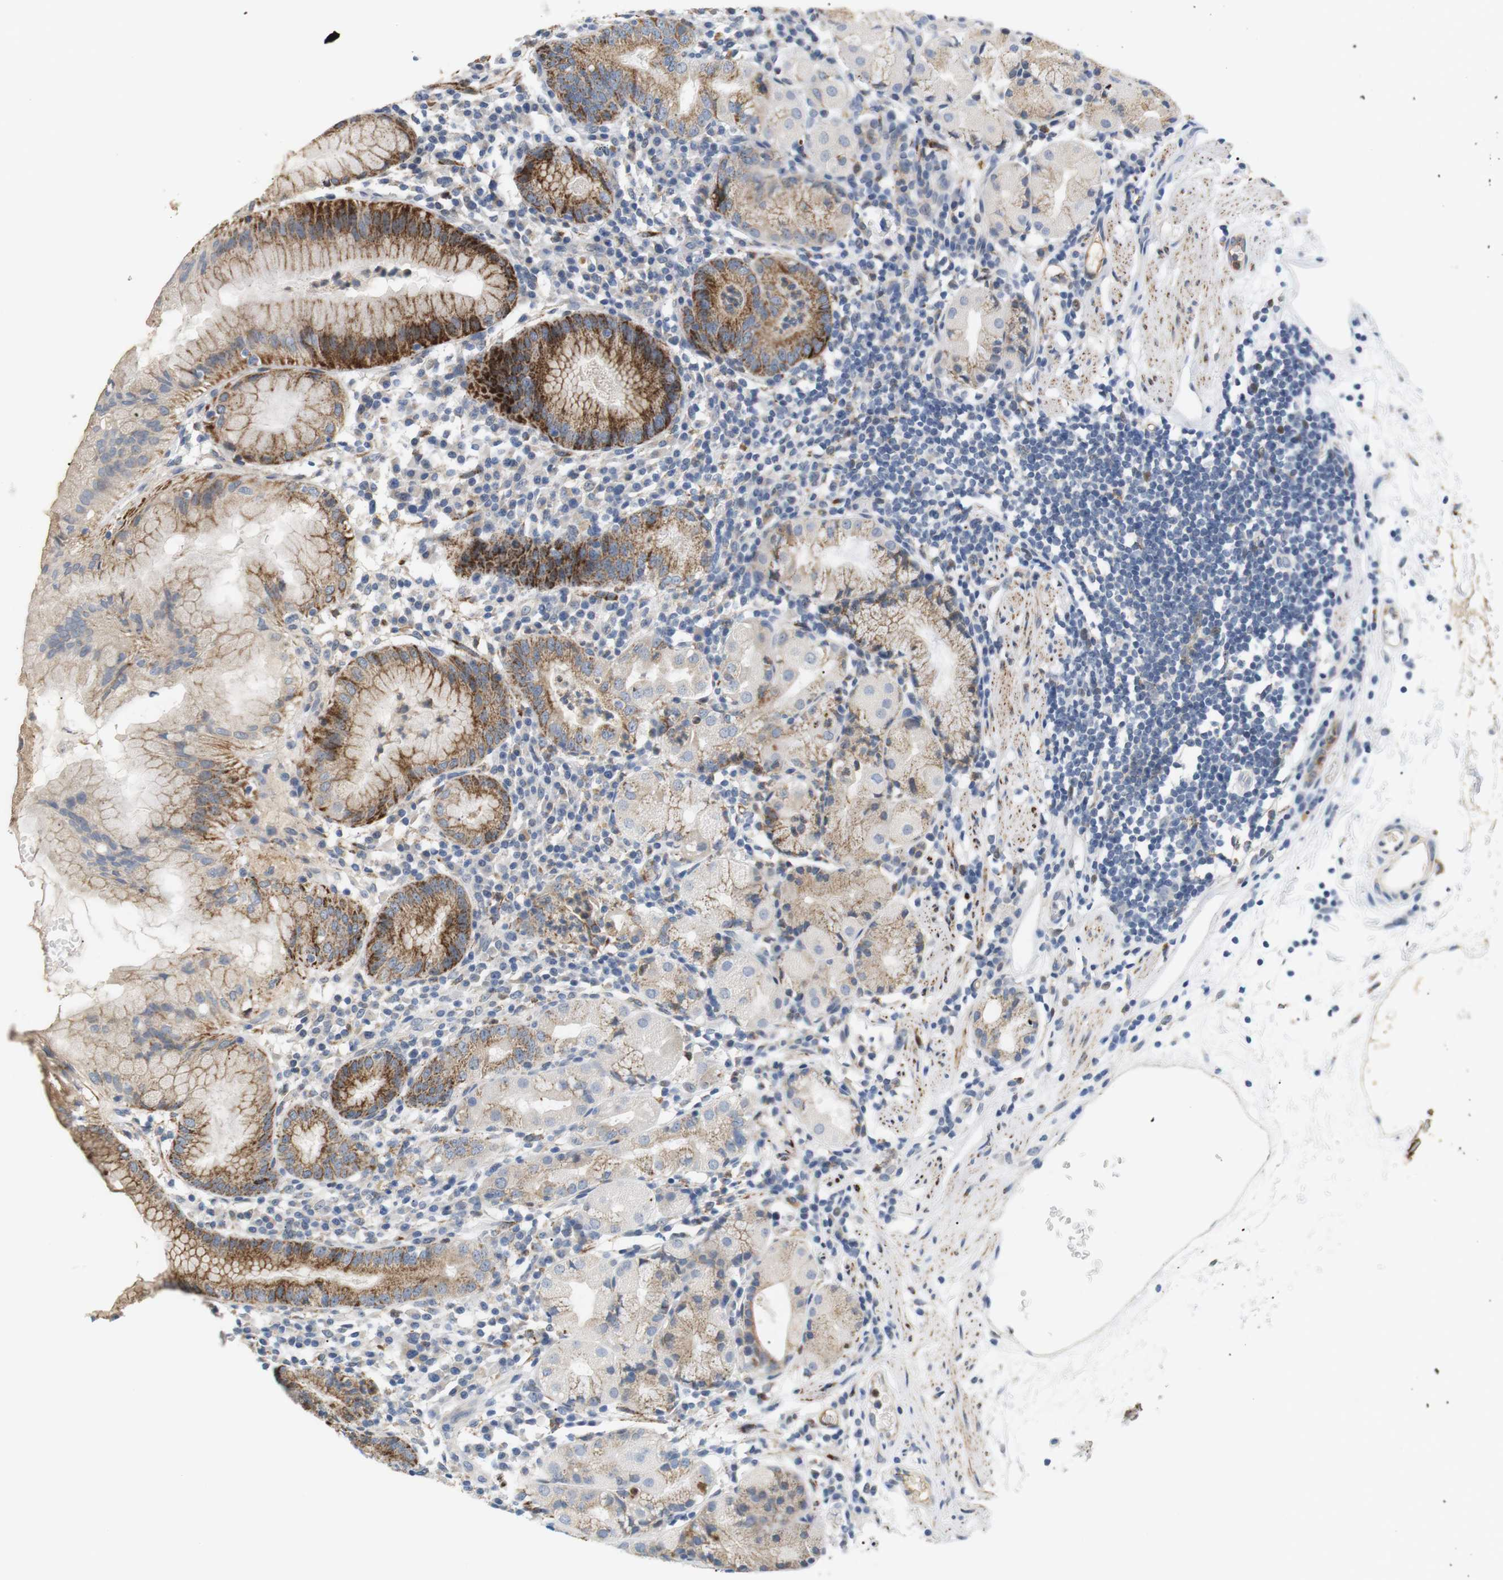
{"staining": {"intensity": "moderate", "quantity": ">75%", "location": "cytoplasmic/membranous"}, "tissue": "stomach", "cell_type": "Glandular cells", "image_type": "normal", "snomed": [{"axis": "morphology", "description": "Normal tissue, NOS"}, {"axis": "topography", "description": "Stomach"}, {"axis": "topography", "description": "Stomach, lower"}], "caption": "DAB (3,3'-diaminobenzidine) immunohistochemical staining of normal stomach displays moderate cytoplasmic/membranous protein positivity in approximately >75% of glandular cells. (Brightfield microscopy of DAB IHC at high magnification).", "gene": "CD300E", "patient": {"sex": "female", "age": 75}}